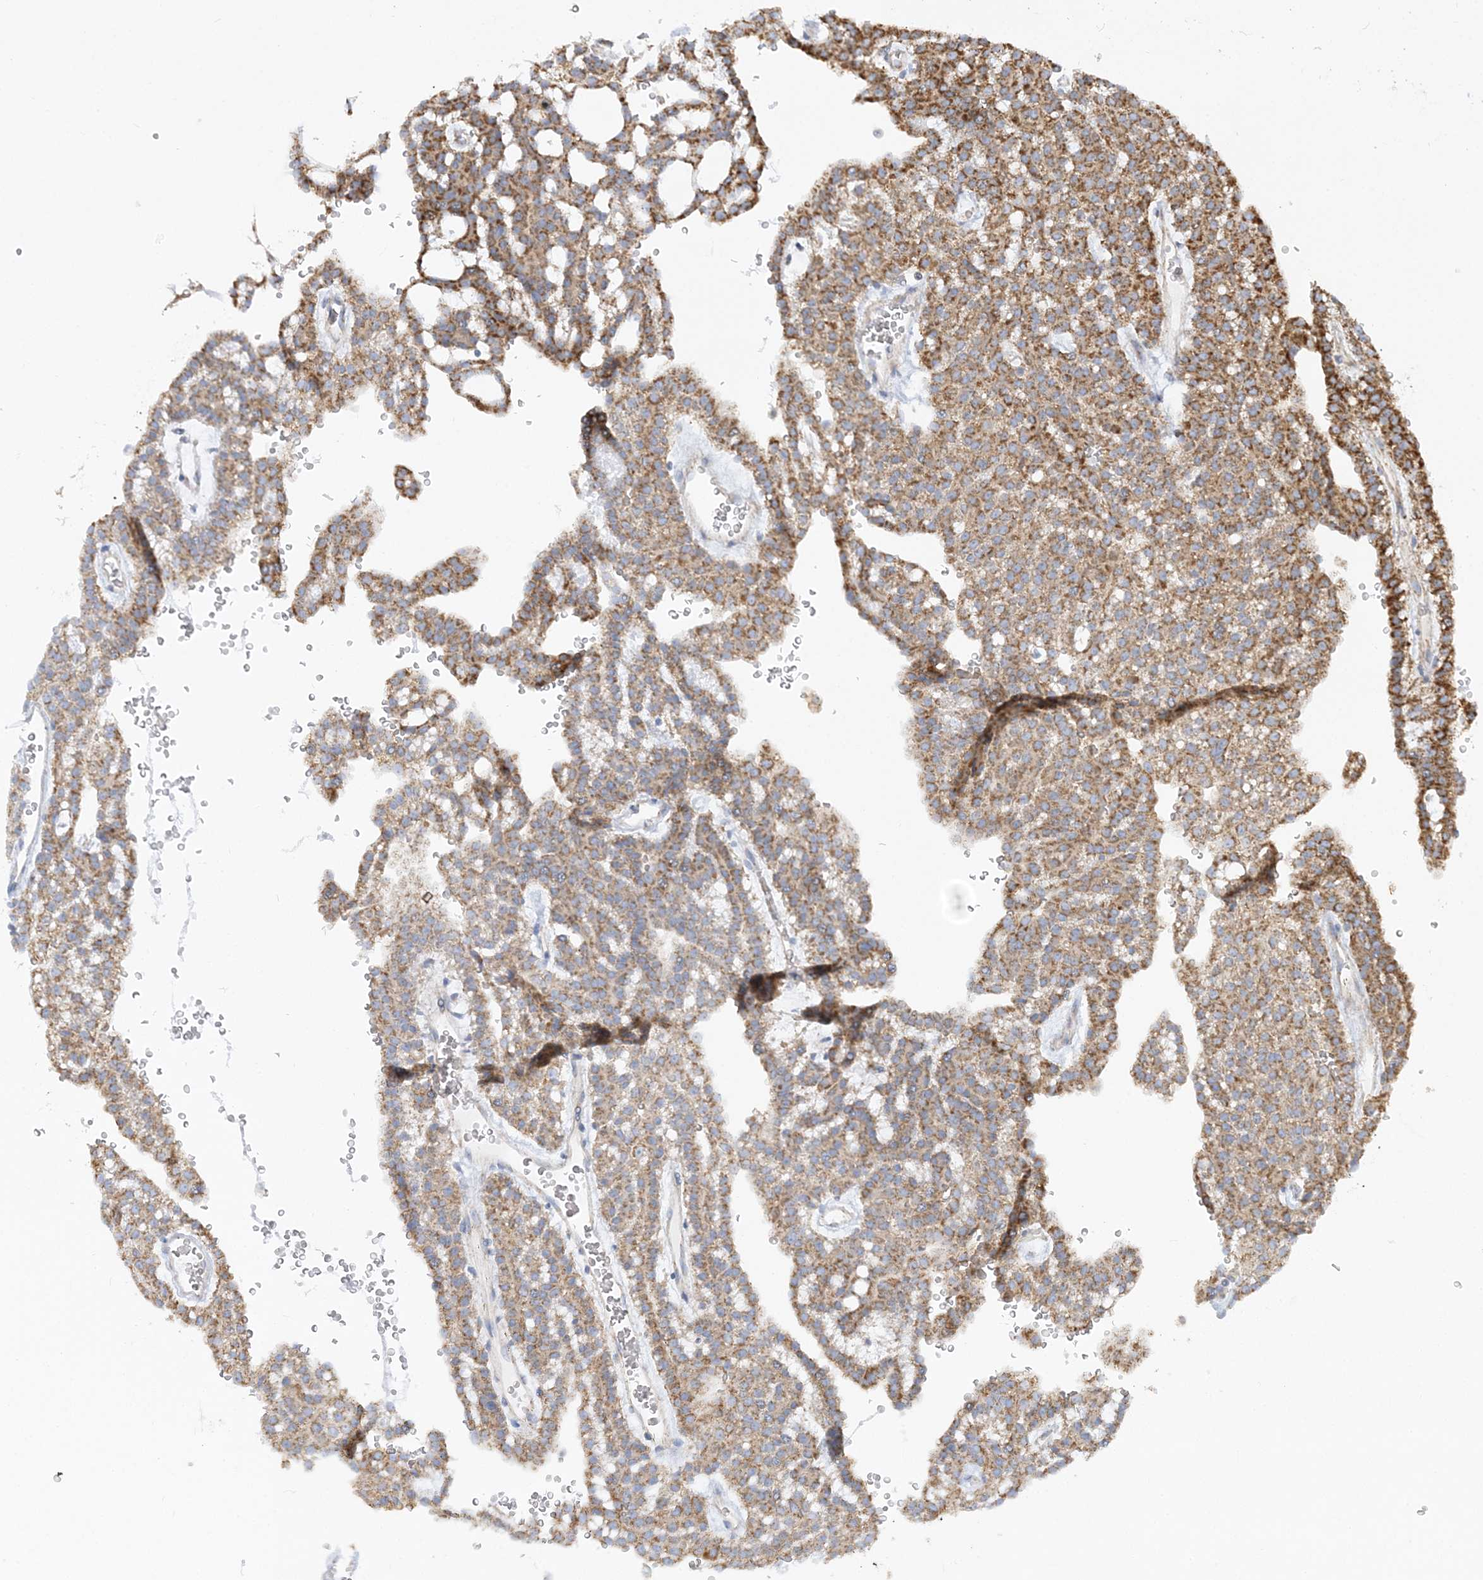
{"staining": {"intensity": "moderate", "quantity": ">75%", "location": "cytoplasmic/membranous"}, "tissue": "renal cancer", "cell_type": "Tumor cells", "image_type": "cancer", "snomed": [{"axis": "morphology", "description": "Adenocarcinoma, NOS"}, {"axis": "topography", "description": "Kidney"}], "caption": "Immunohistochemistry staining of adenocarcinoma (renal), which reveals medium levels of moderate cytoplasmic/membranous staining in about >75% of tumor cells indicating moderate cytoplasmic/membranous protein expression. The staining was performed using DAB (3,3'-diaminobenzidine) (brown) for protein detection and nuclei were counterstained in hematoxylin (blue).", "gene": "TBC1D14", "patient": {"sex": "male", "age": 63}}